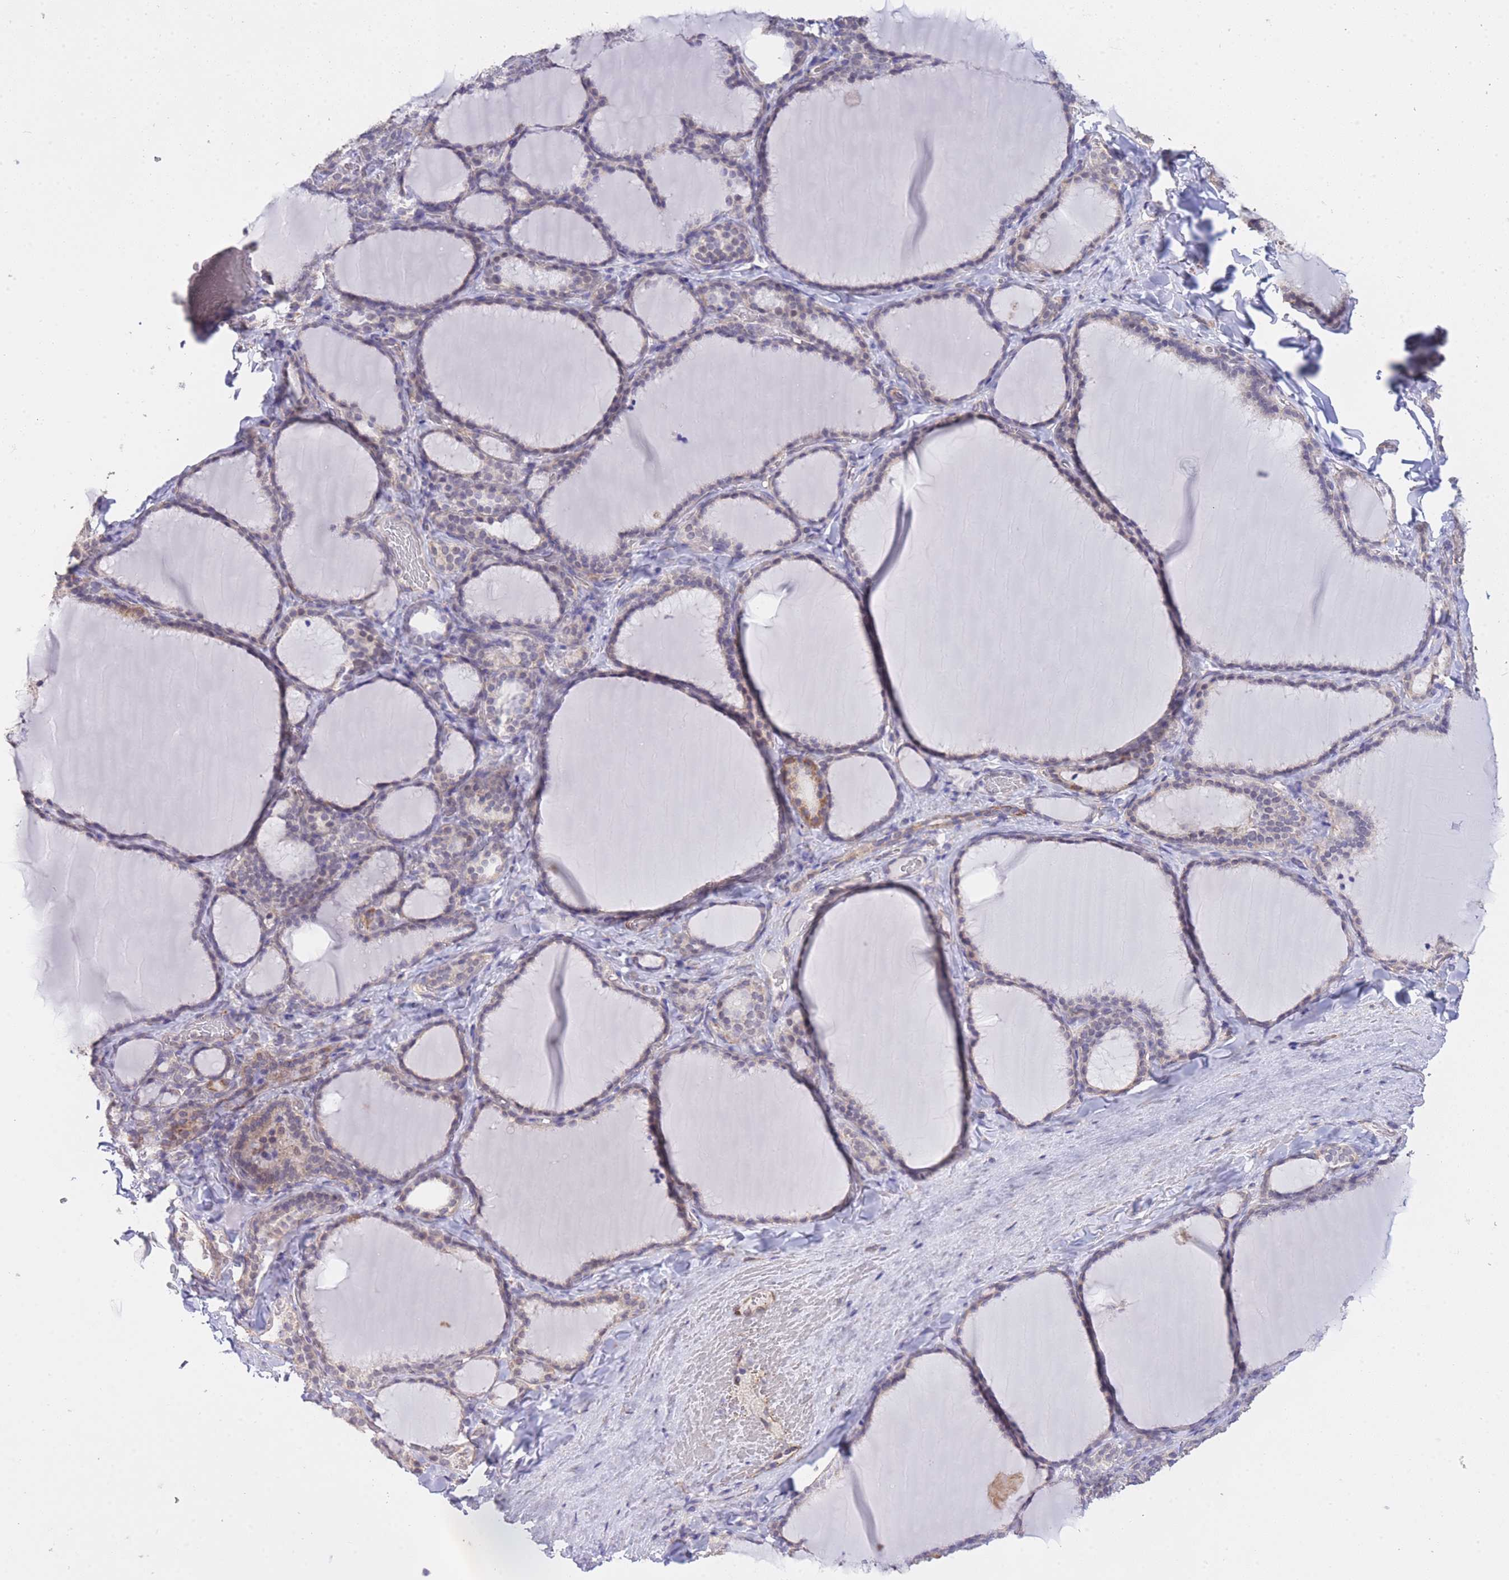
{"staining": {"intensity": "weak", "quantity": "25%-75%", "location": "cytoplasmic/membranous"}, "tissue": "thyroid gland", "cell_type": "Glandular cells", "image_type": "normal", "snomed": [{"axis": "morphology", "description": "Normal tissue, NOS"}, {"axis": "topography", "description": "Thyroid gland"}], "caption": "Immunohistochemical staining of unremarkable thyroid gland shows low levels of weak cytoplasmic/membranous expression in approximately 25%-75% of glandular cells.", "gene": "CTBP1", "patient": {"sex": "female", "age": 31}}